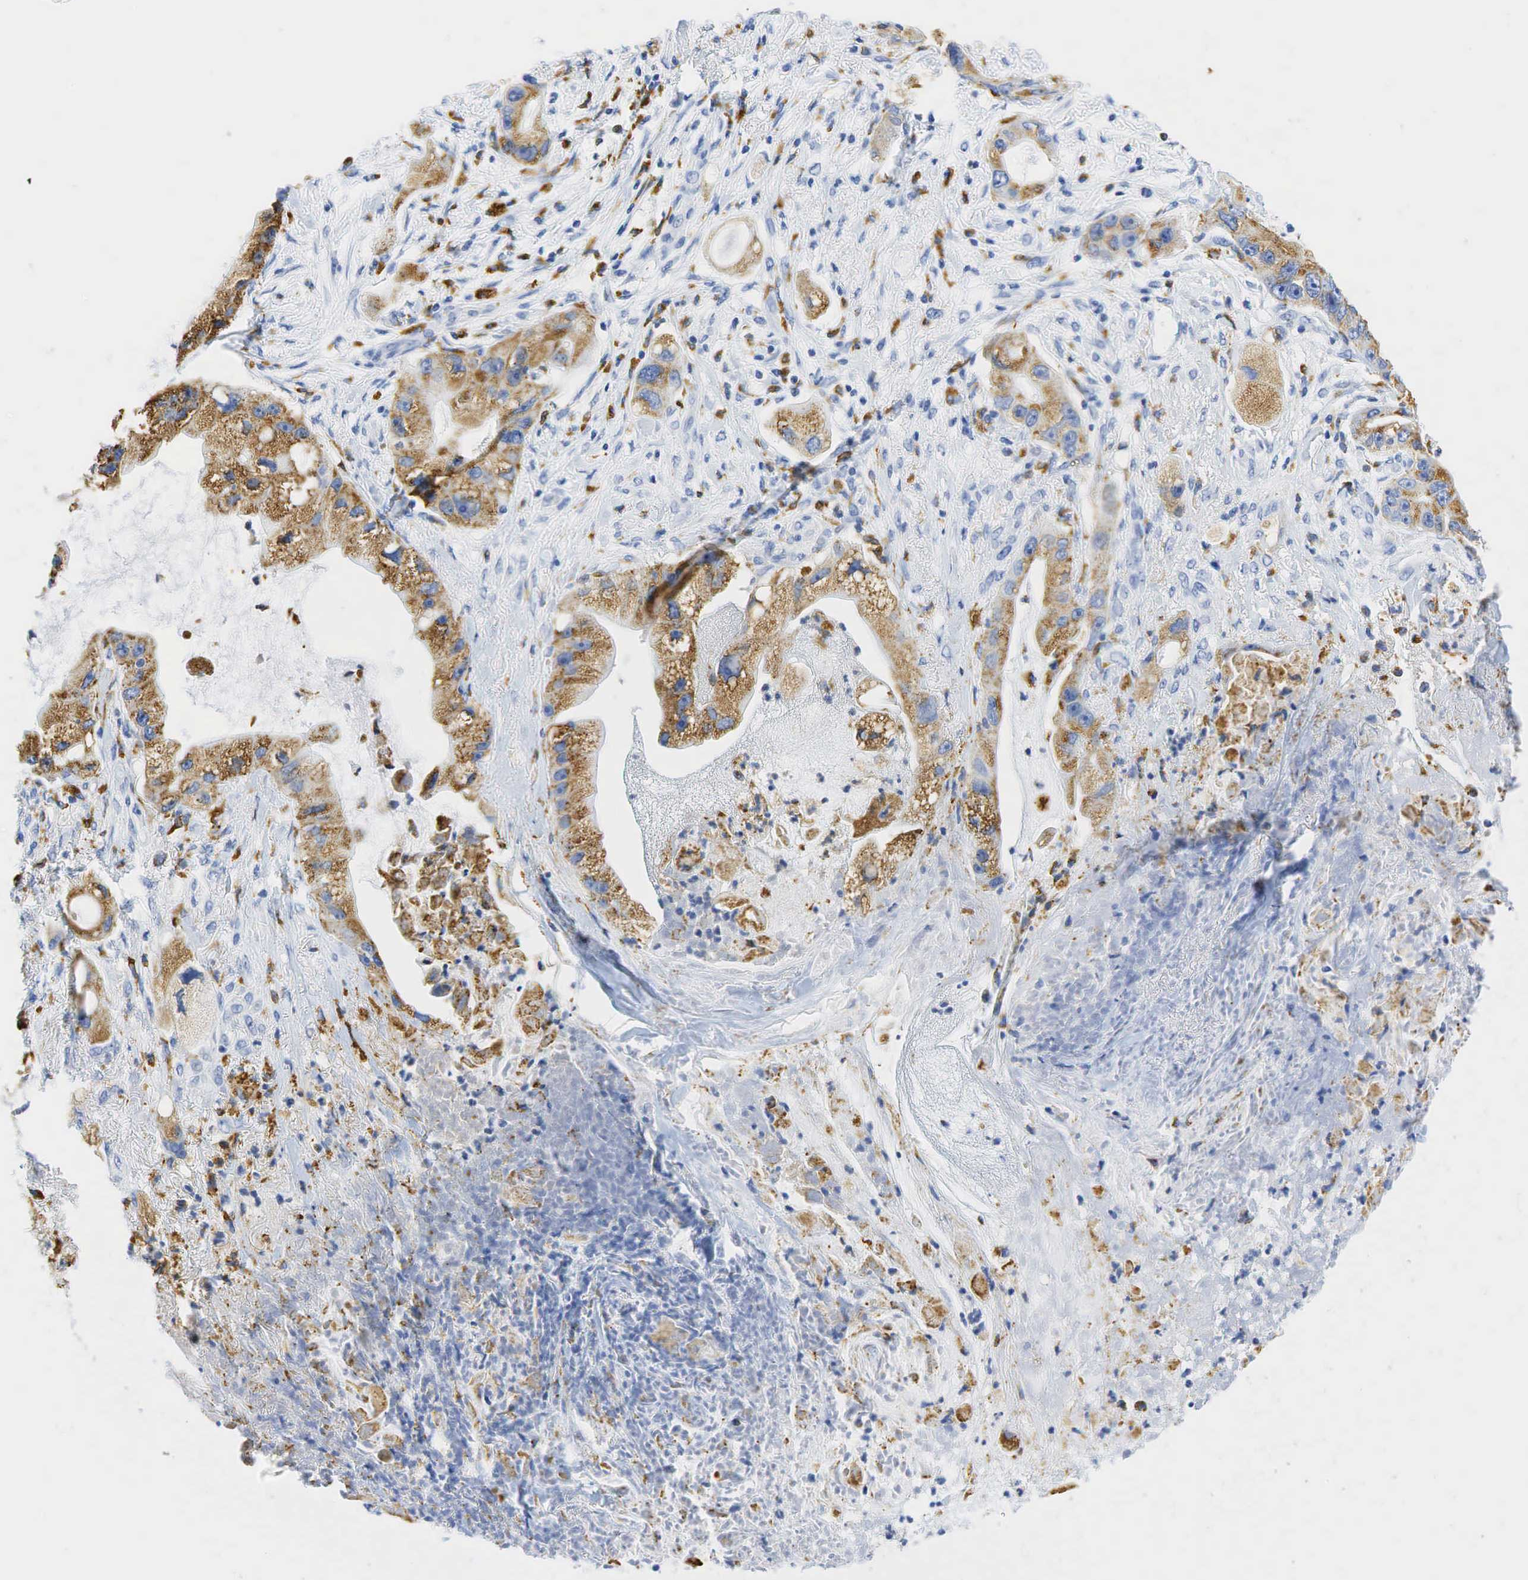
{"staining": {"intensity": "moderate", "quantity": "25%-75%", "location": "cytoplasmic/membranous"}, "tissue": "pancreatic cancer", "cell_type": "Tumor cells", "image_type": "cancer", "snomed": [{"axis": "morphology", "description": "Adenocarcinoma, NOS"}, {"axis": "topography", "description": "Pancreas"}, {"axis": "topography", "description": "Stomach, upper"}], "caption": "This micrograph demonstrates immunohistochemistry staining of human adenocarcinoma (pancreatic), with medium moderate cytoplasmic/membranous positivity in about 25%-75% of tumor cells.", "gene": "CD68", "patient": {"sex": "male", "age": 77}}